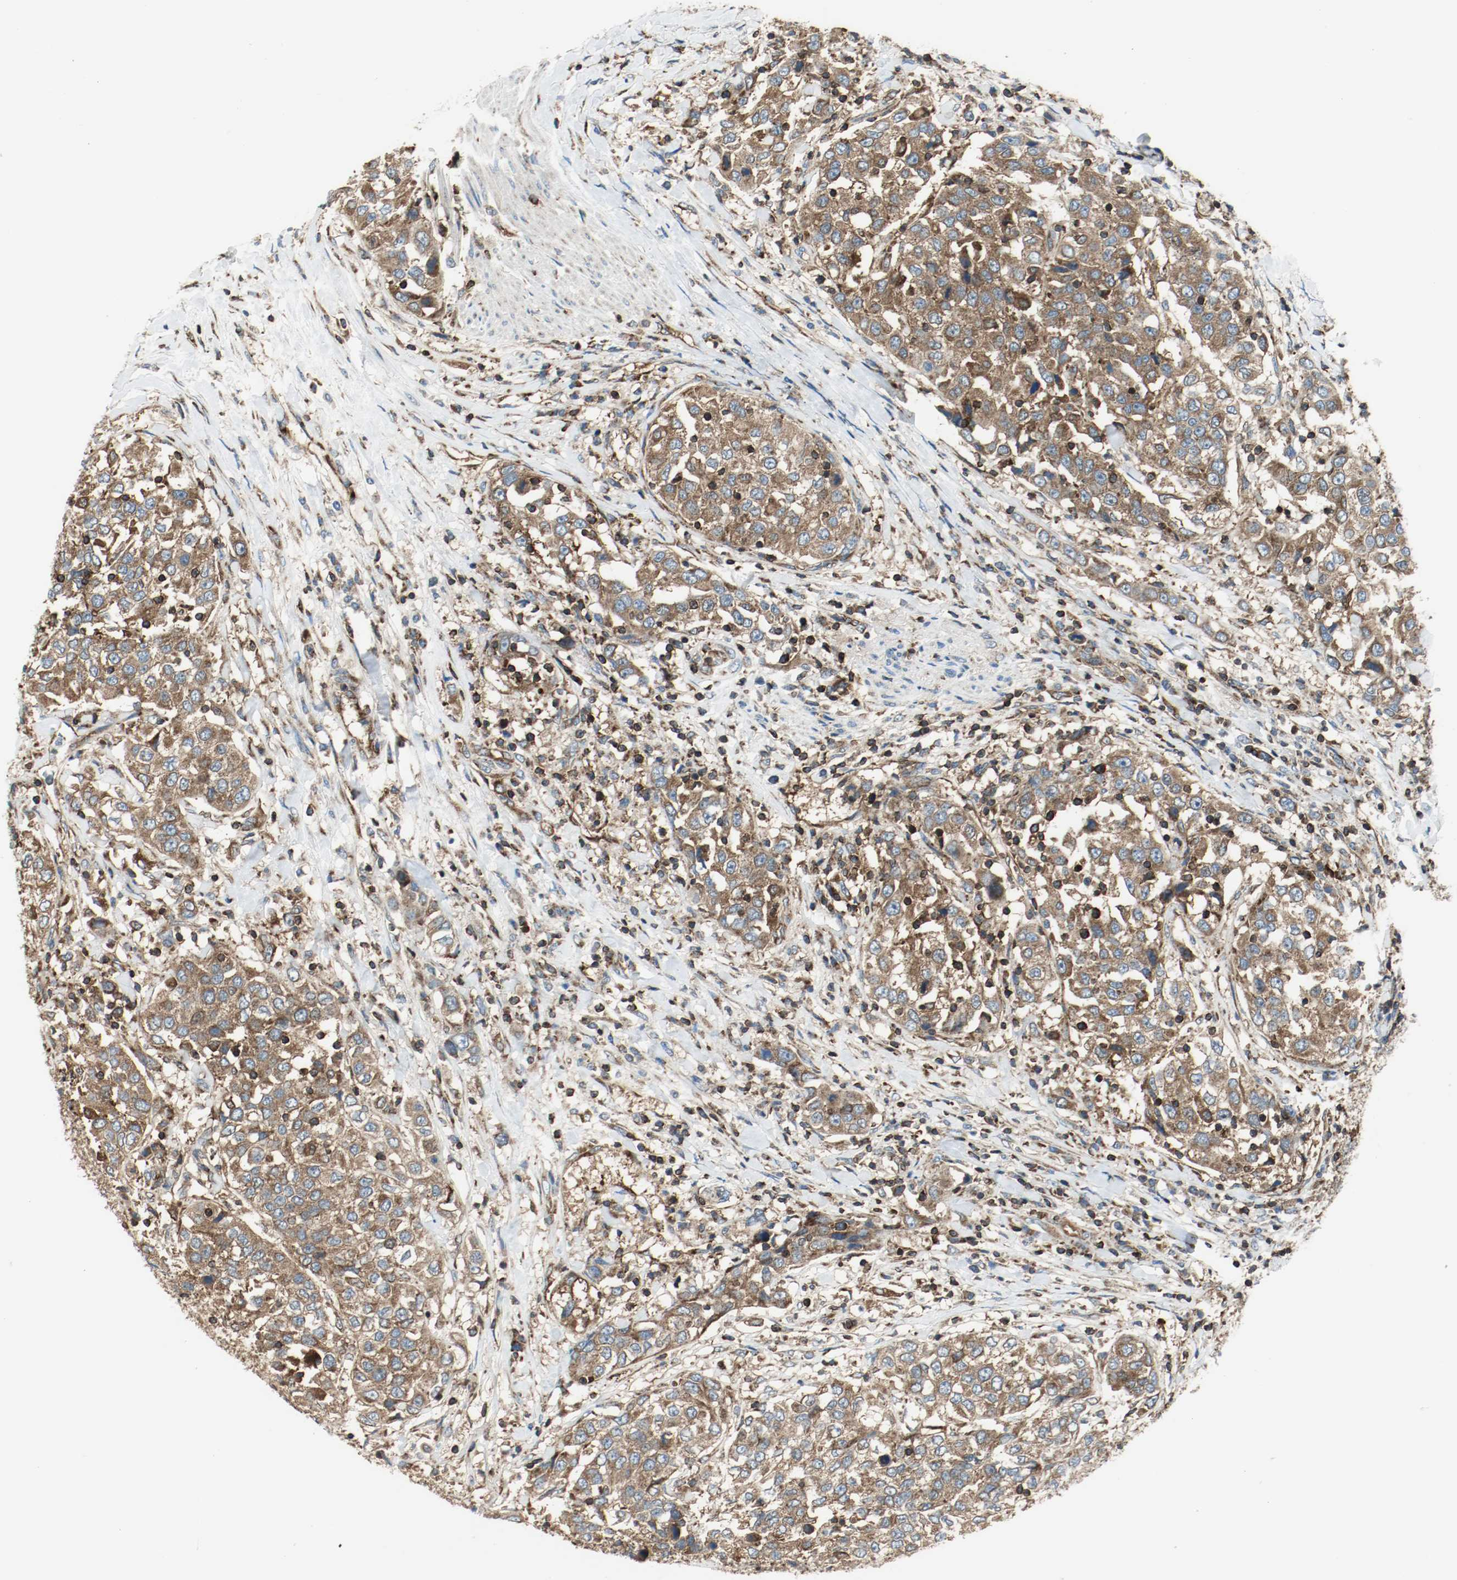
{"staining": {"intensity": "strong", "quantity": ">75%", "location": "cytoplasmic/membranous"}, "tissue": "urothelial cancer", "cell_type": "Tumor cells", "image_type": "cancer", "snomed": [{"axis": "morphology", "description": "Urothelial carcinoma, High grade"}, {"axis": "topography", "description": "Urinary bladder"}], "caption": "Urothelial cancer stained with DAB (3,3'-diaminobenzidine) IHC displays high levels of strong cytoplasmic/membranous positivity in approximately >75% of tumor cells.", "gene": "PLCG1", "patient": {"sex": "female", "age": 80}}